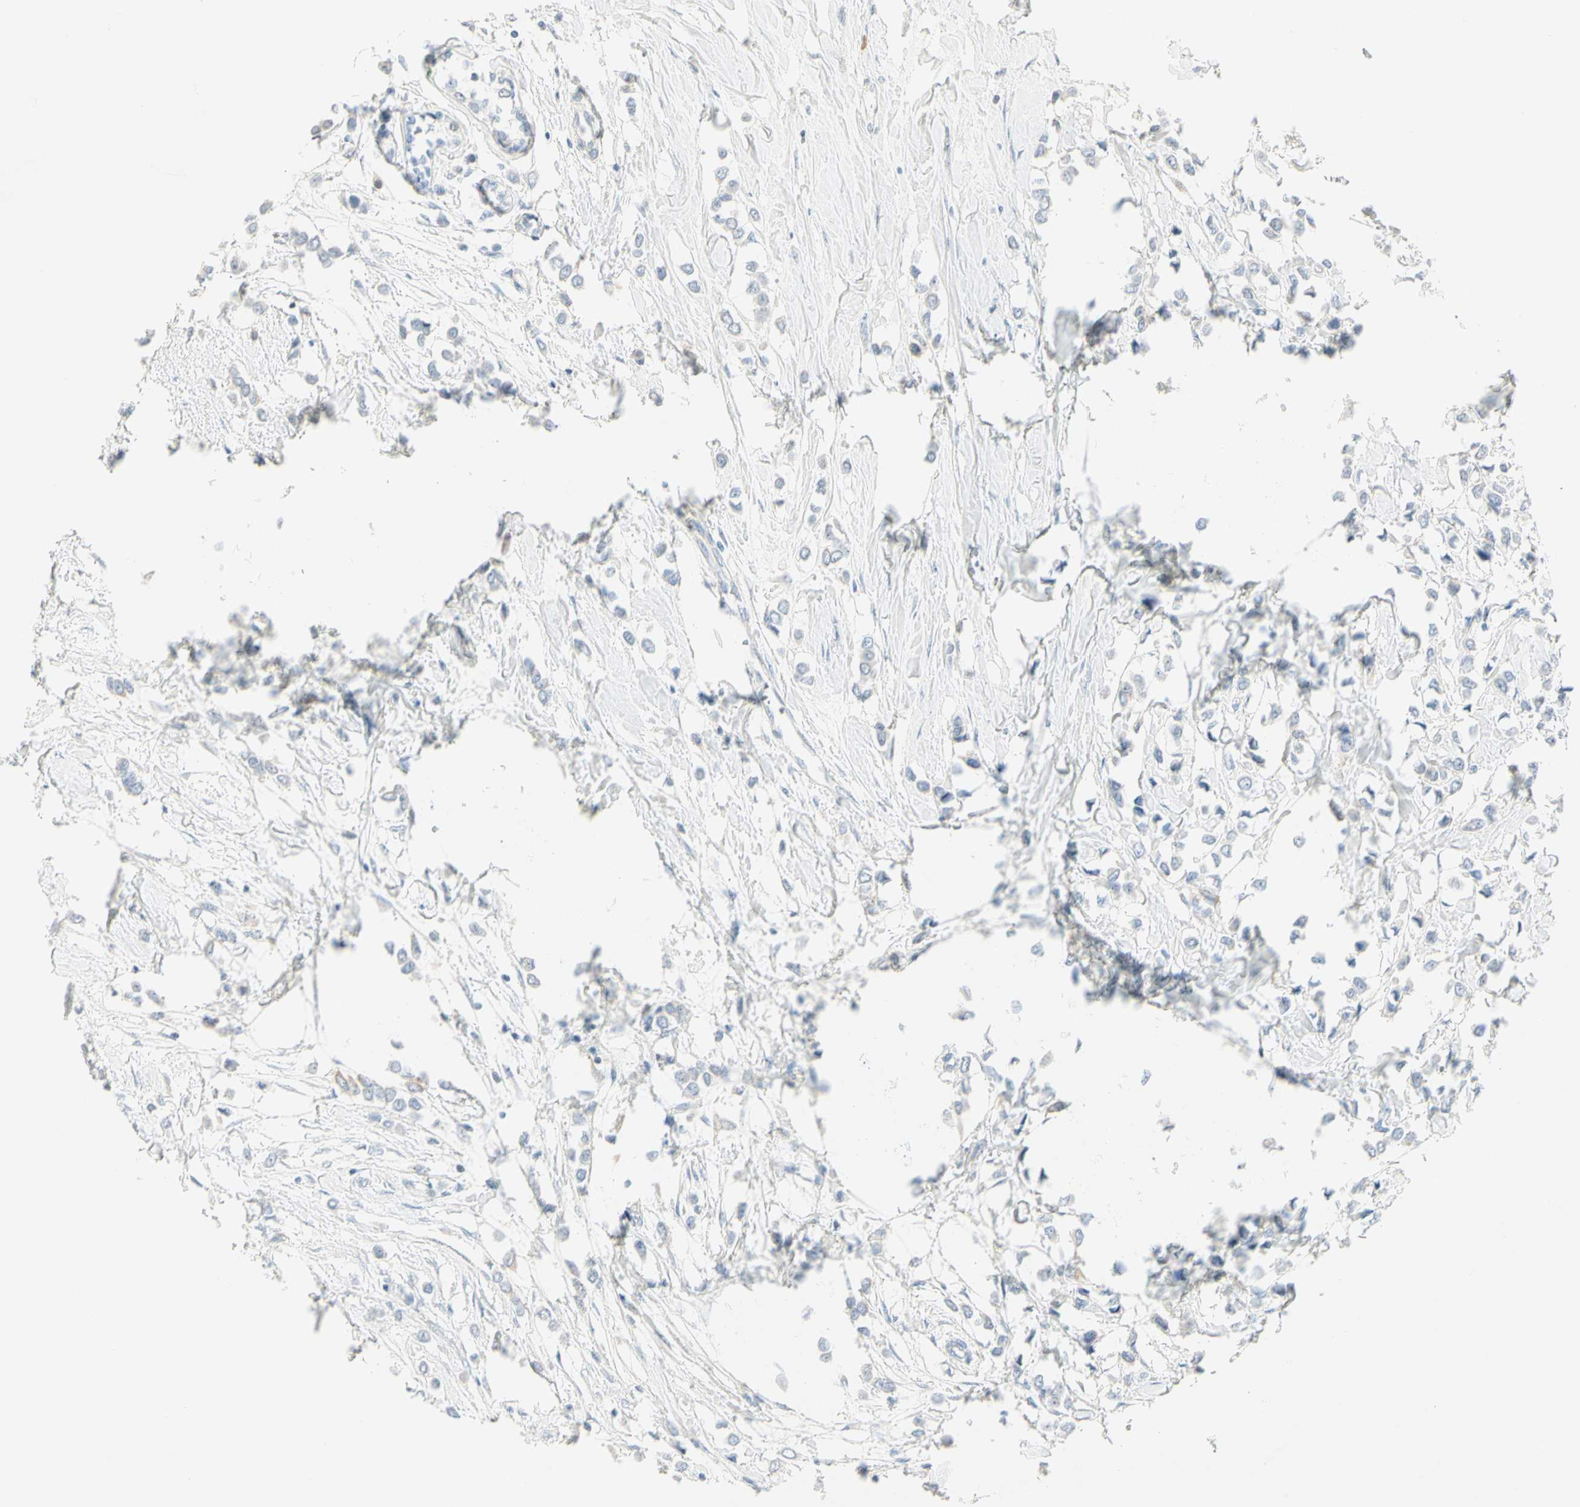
{"staining": {"intensity": "negative", "quantity": "none", "location": "none"}, "tissue": "breast cancer", "cell_type": "Tumor cells", "image_type": "cancer", "snomed": [{"axis": "morphology", "description": "Lobular carcinoma"}, {"axis": "topography", "description": "Breast"}], "caption": "This is an IHC photomicrograph of human breast cancer. There is no staining in tumor cells.", "gene": "ALDH18A1", "patient": {"sex": "female", "age": 51}}